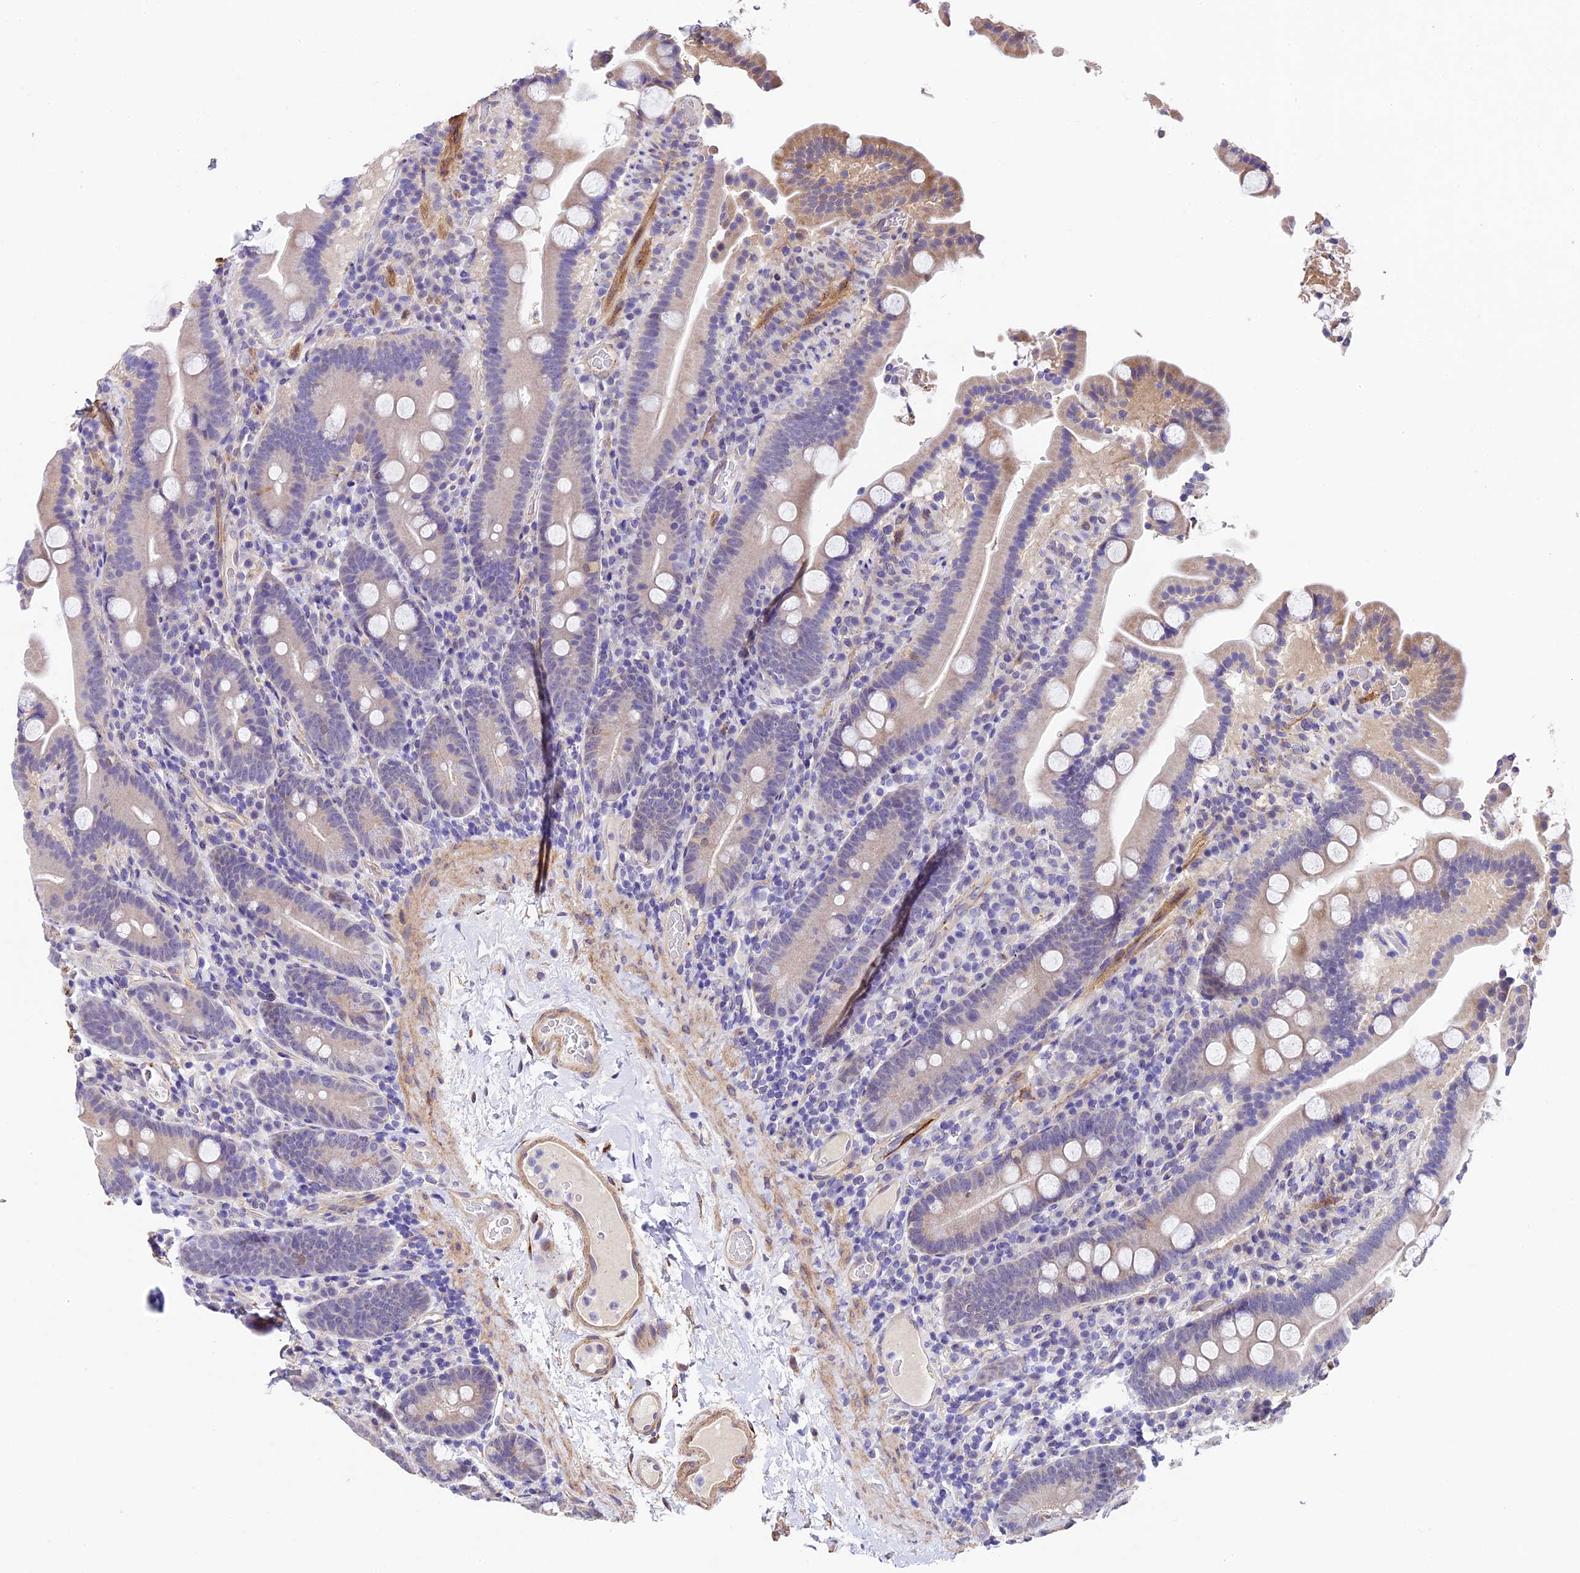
{"staining": {"intensity": "weak", "quantity": "<25%", "location": "cytoplasmic/membranous"}, "tissue": "duodenum", "cell_type": "Glandular cells", "image_type": "normal", "snomed": [{"axis": "morphology", "description": "Normal tissue, NOS"}, {"axis": "topography", "description": "Duodenum"}], "caption": "This image is of unremarkable duodenum stained with IHC to label a protein in brown with the nuclei are counter-stained blue. There is no expression in glandular cells. The staining is performed using DAB brown chromogen with nuclei counter-stained in using hematoxylin.", "gene": "LSM7", "patient": {"sex": "male", "age": 55}}